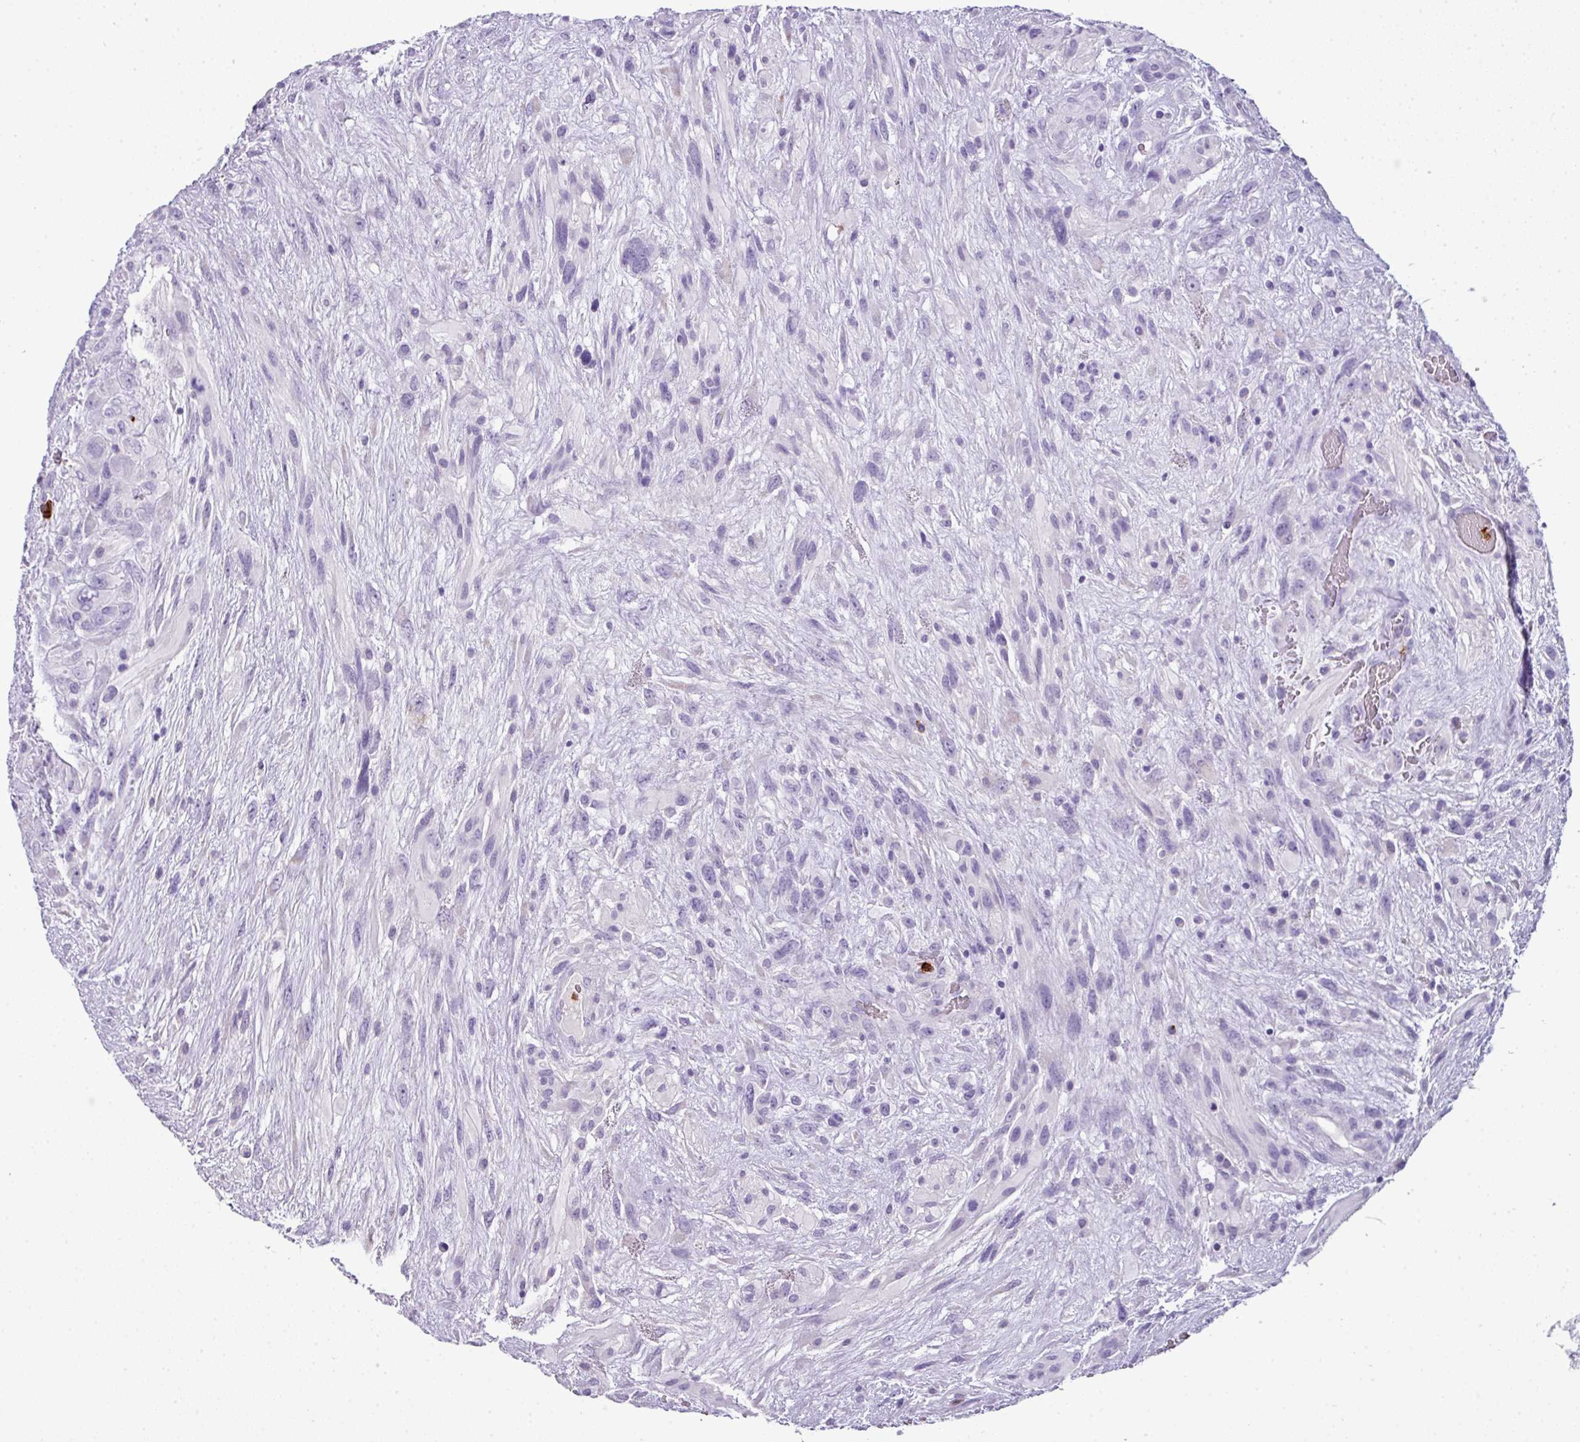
{"staining": {"intensity": "negative", "quantity": "none", "location": "none"}, "tissue": "glioma", "cell_type": "Tumor cells", "image_type": "cancer", "snomed": [{"axis": "morphology", "description": "Glioma, malignant, High grade"}, {"axis": "topography", "description": "Brain"}], "caption": "Image shows no significant protein expression in tumor cells of glioma.", "gene": "CTSG", "patient": {"sex": "male", "age": 61}}